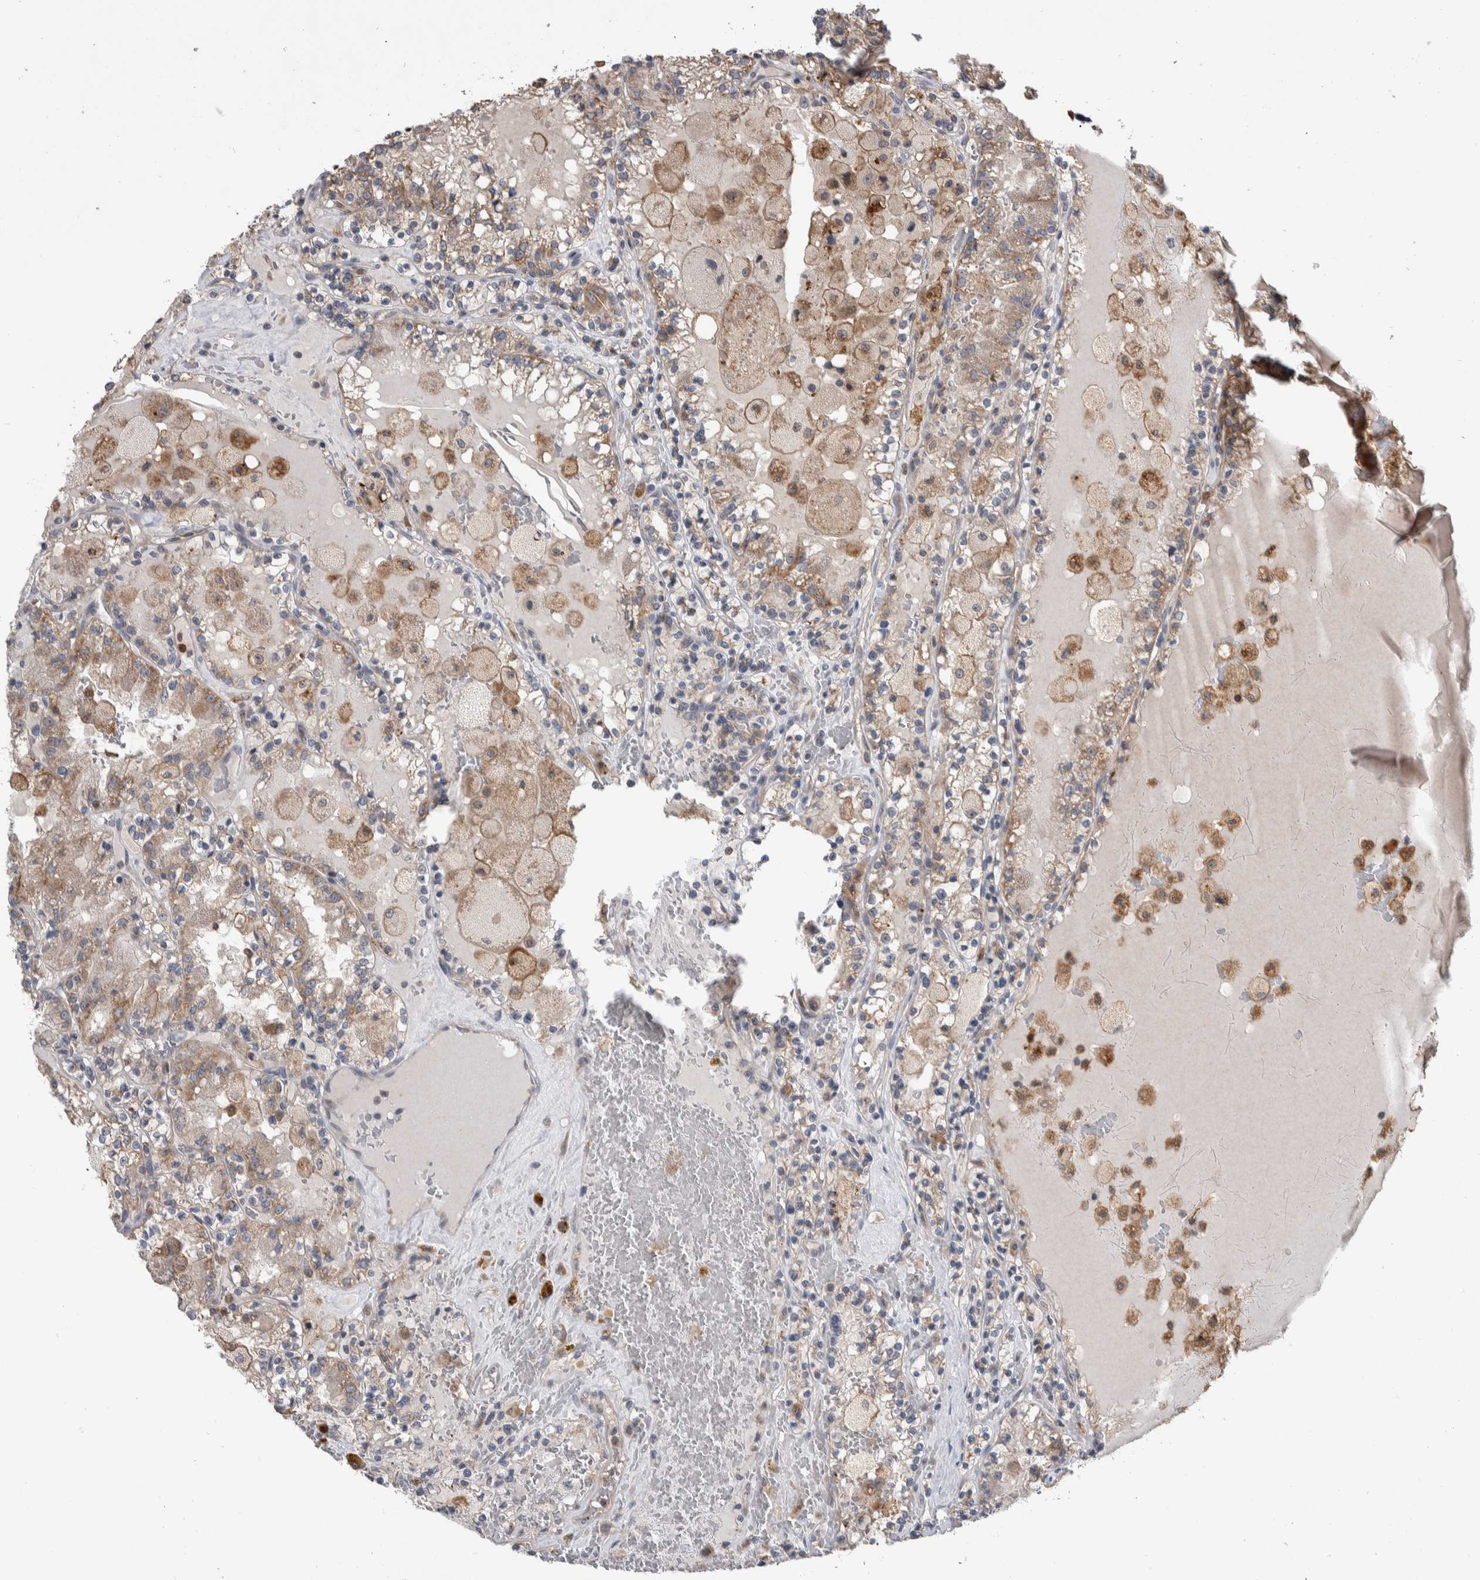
{"staining": {"intensity": "weak", "quantity": "25%-75%", "location": "cytoplasmic/membranous"}, "tissue": "renal cancer", "cell_type": "Tumor cells", "image_type": "cancer", "snomed": [{"axis": "morphology", "description": "Adenocarcinoma, NOS"}, {"axis": "topography", "description": "Kidney"}], "caption": "An IHC image of neoplastic tissue is shown. Protein staining in brown highlights weak cytoplasmic/membranous positivity in renal adenocarcinoma within tumor cells.", "gene": "SDCBP", "patient": {"sex": "female", "age": 56}}